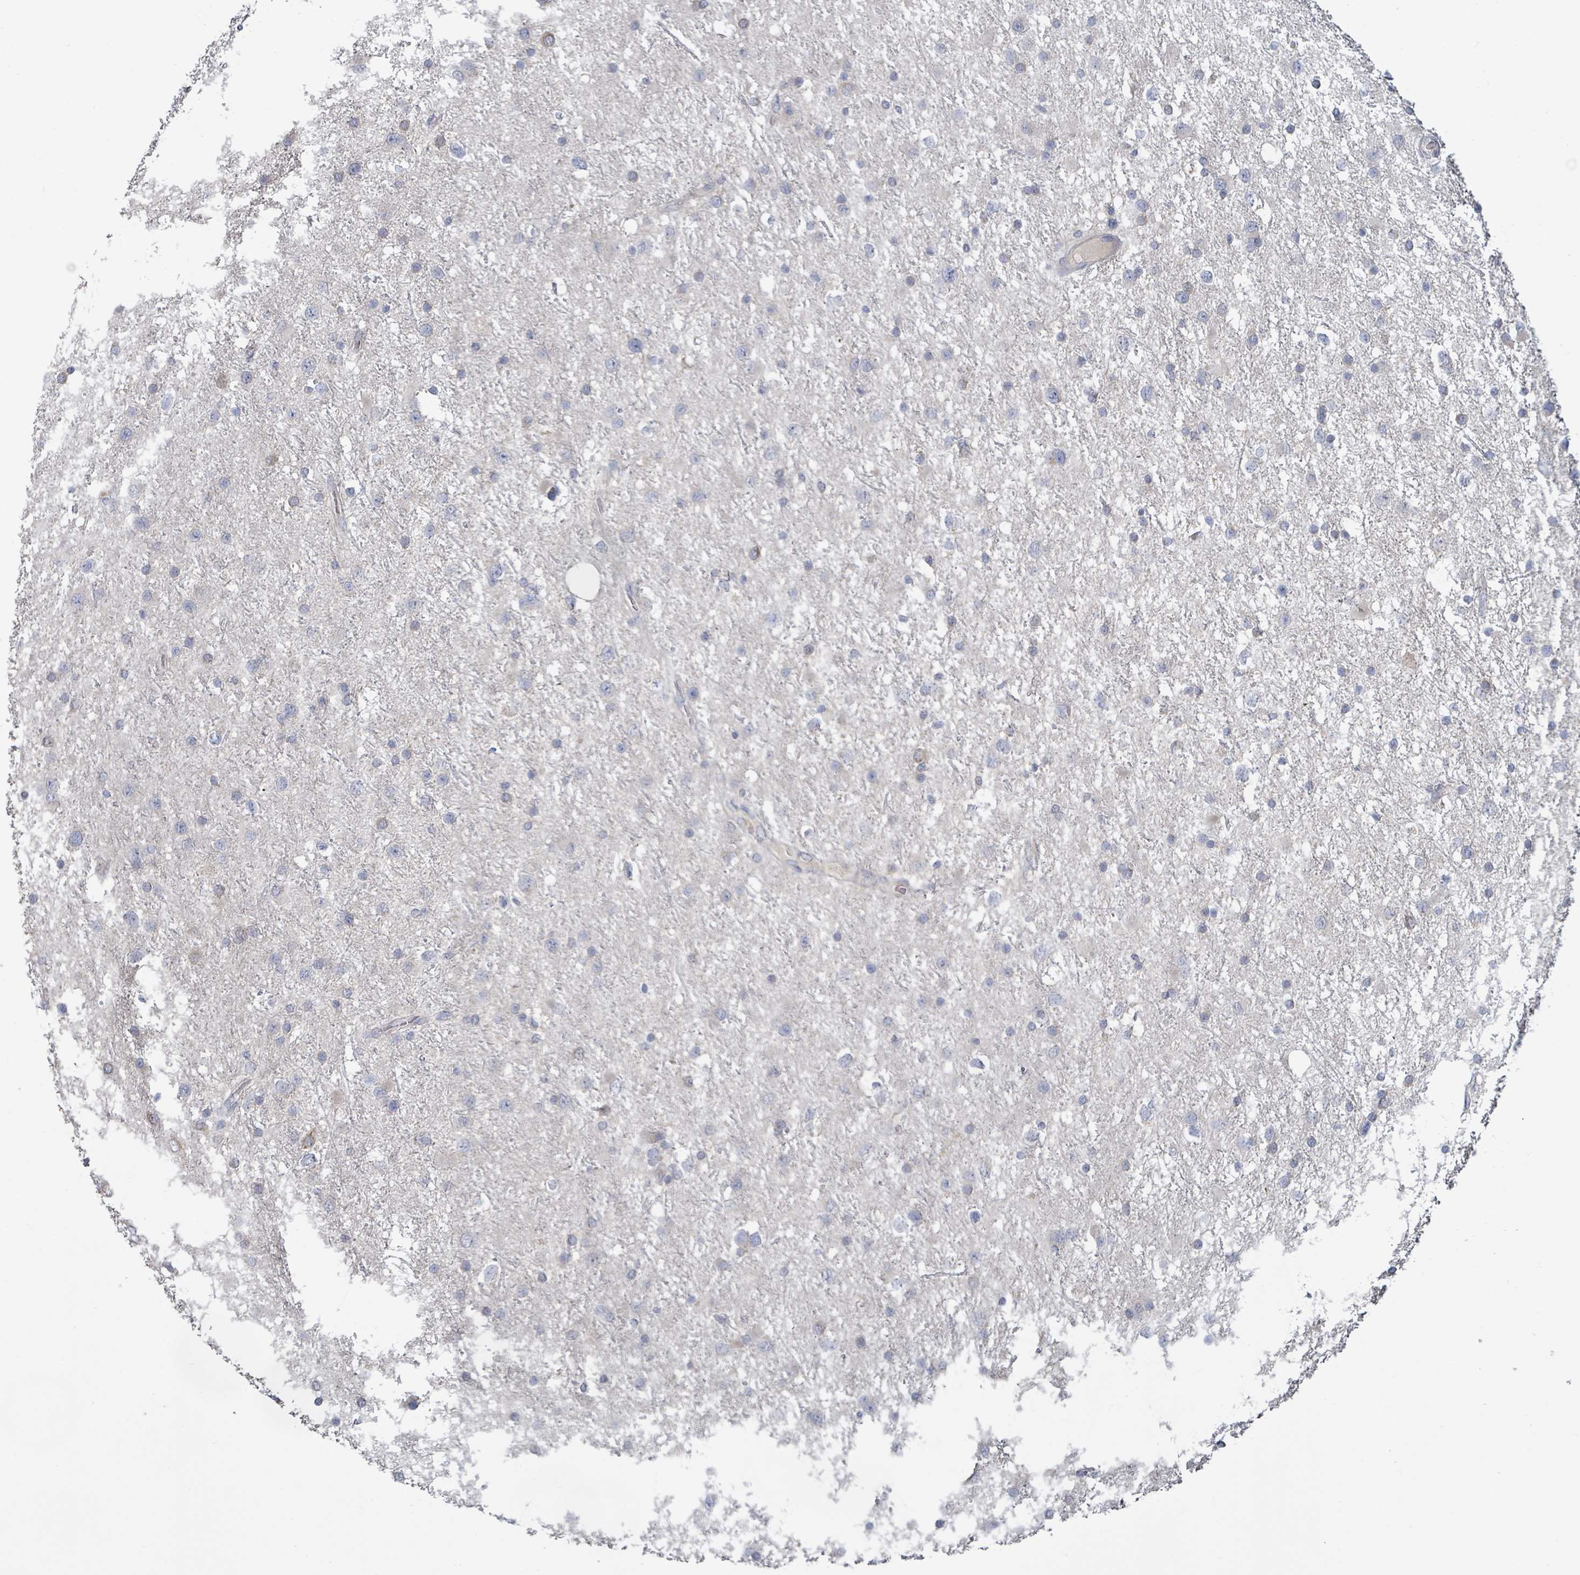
{"staining": {"intensity": "weak", "quantity": "<25%", "location": "cytoplasmic/membranous"}, "tissue": "glioma", "cell_type": "Tumor cells", "image_type": "cancer", "snomed": [{"axis": "morphology", "description": "Glioma, malignant, Low grade"}, {"axis": "topography", "description": "Brain"}], "caption": "Image shows no protein expression in tumor cells of glioma tissue.", "gene": "KCNS2", "patient": {"sex": "female", "age": 32}}